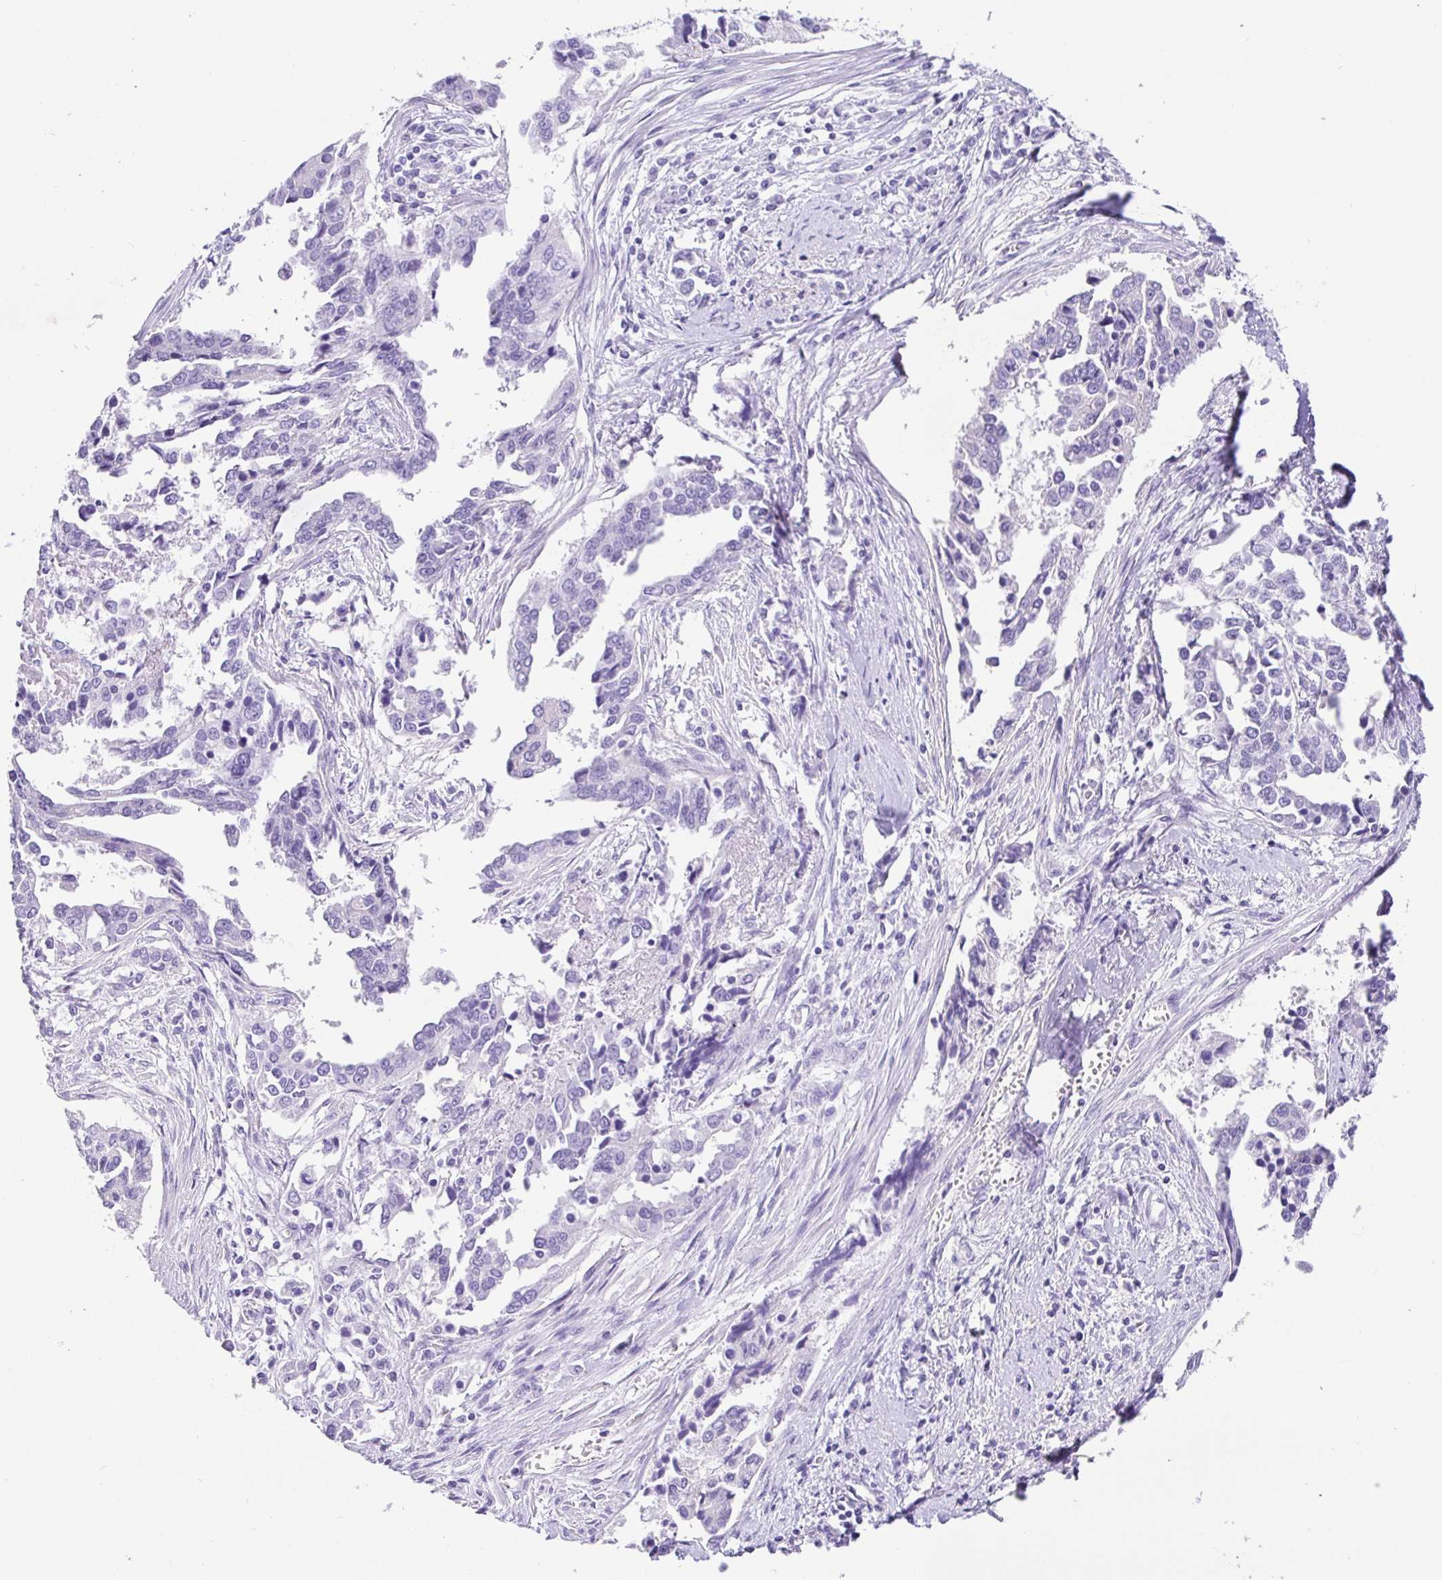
{"staining": {"intensity": "negative", "quantity": "none", "location": "none"}, "tissue": "ovarian cancer", "cell_type": "Tumor cells", "image_type": "cancer", "snomed": [{"axis": "morphology", "description": "Cystadenocarcinoma, serous, NOS"}, {"axis": "topography", "description": "Ovary"}], "caption": "A high-resolution photomicrograph shows immunohistochemistry (IHC) staining of serous cystadenocarcinoma (ovarian), which demonstrates no significant expression in tumor cells.", "gene": "PRAMEF19", "patient": {"sex": "female", "age": 75}}